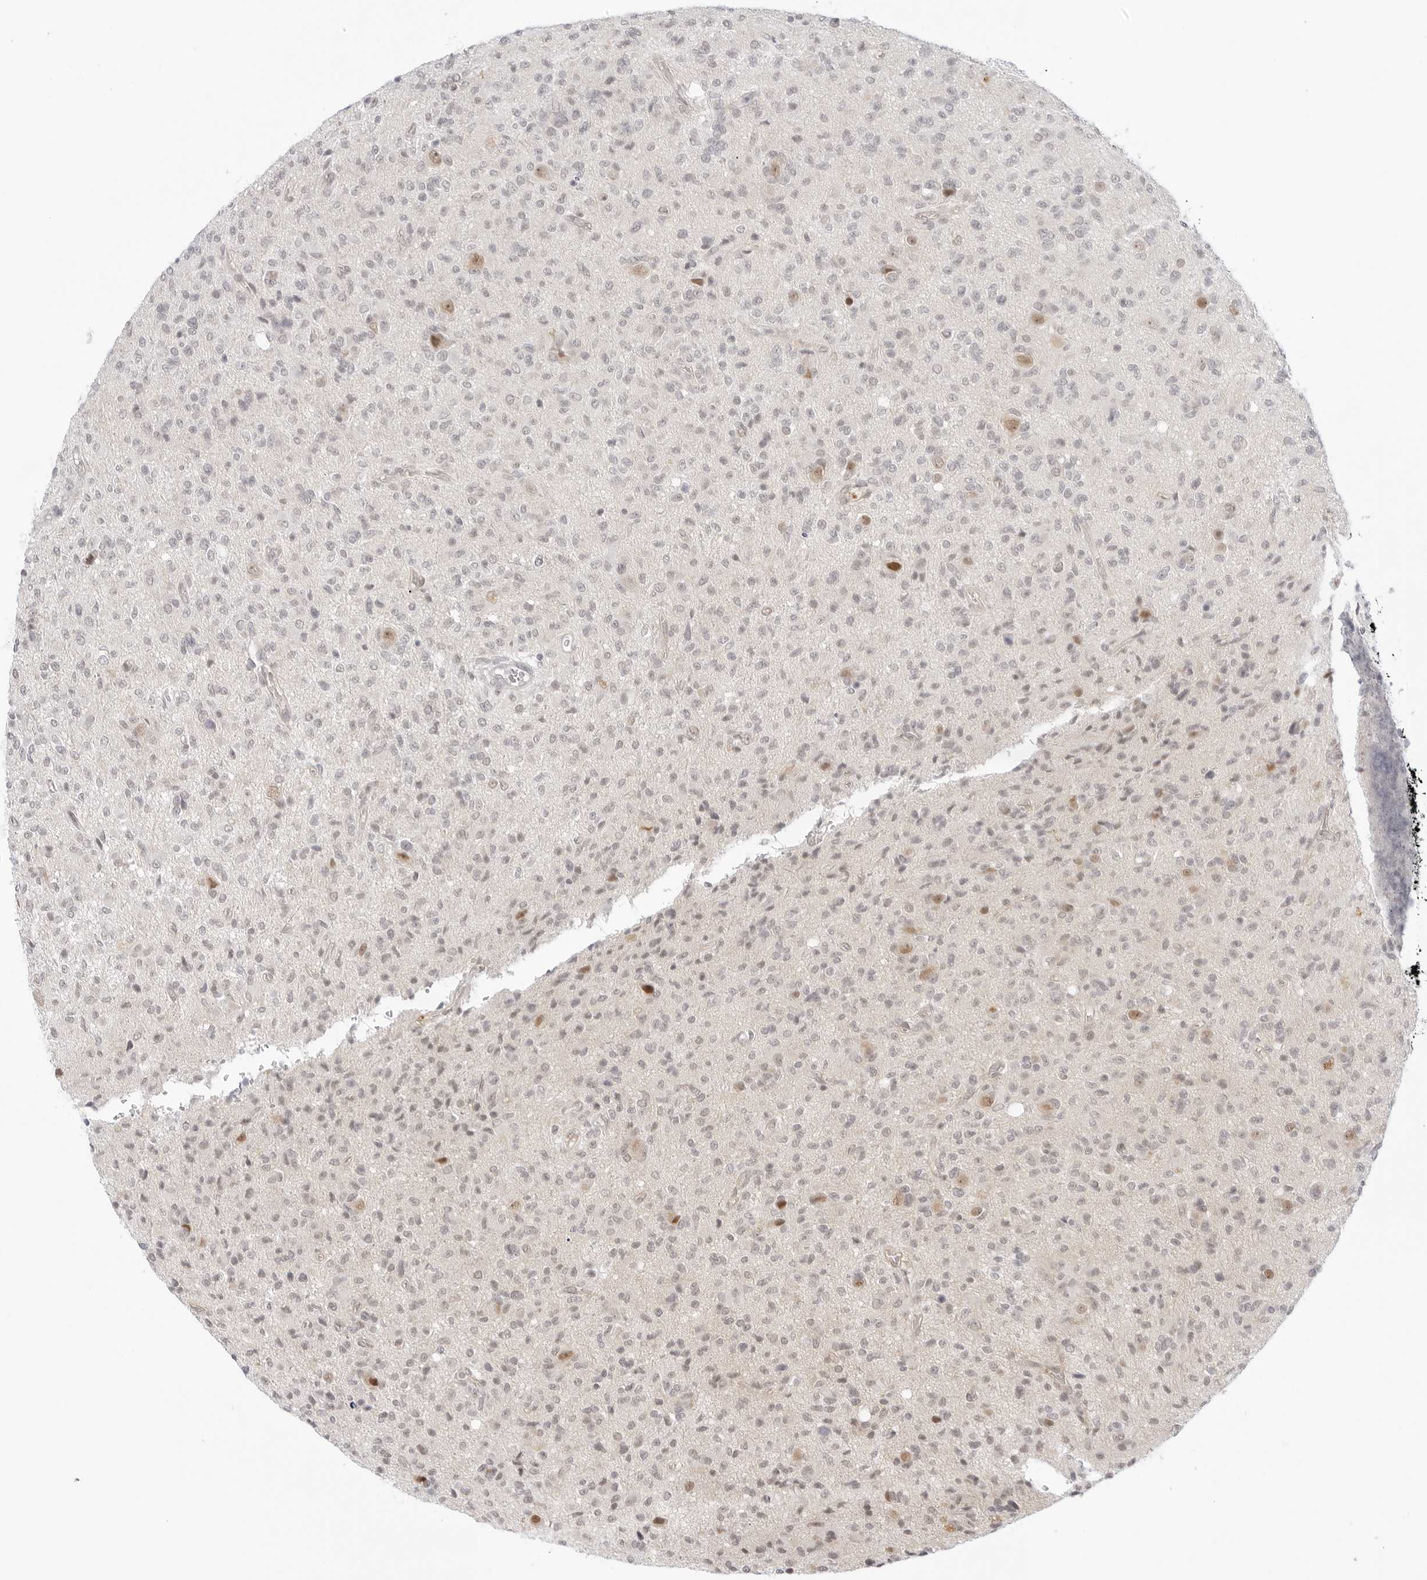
{"staining": {"intensity": "weak", "quantity": "25%-75%", "location": "nuclear"}, "tissue": "glioma", "cell_type": "Tumor cells", "image_type": "cancer", "snomed": [{"axis": "morphology", "description": "Glioma, malignant, High grade"}, {"axis": "topography", "description": "Brain"}], "caption": "Tumor cells show weak nuclear expression in approximately 25%-75% of cells in glioma.", "gene": "MED18", "patient": {"sex": "female", "age": 57}}